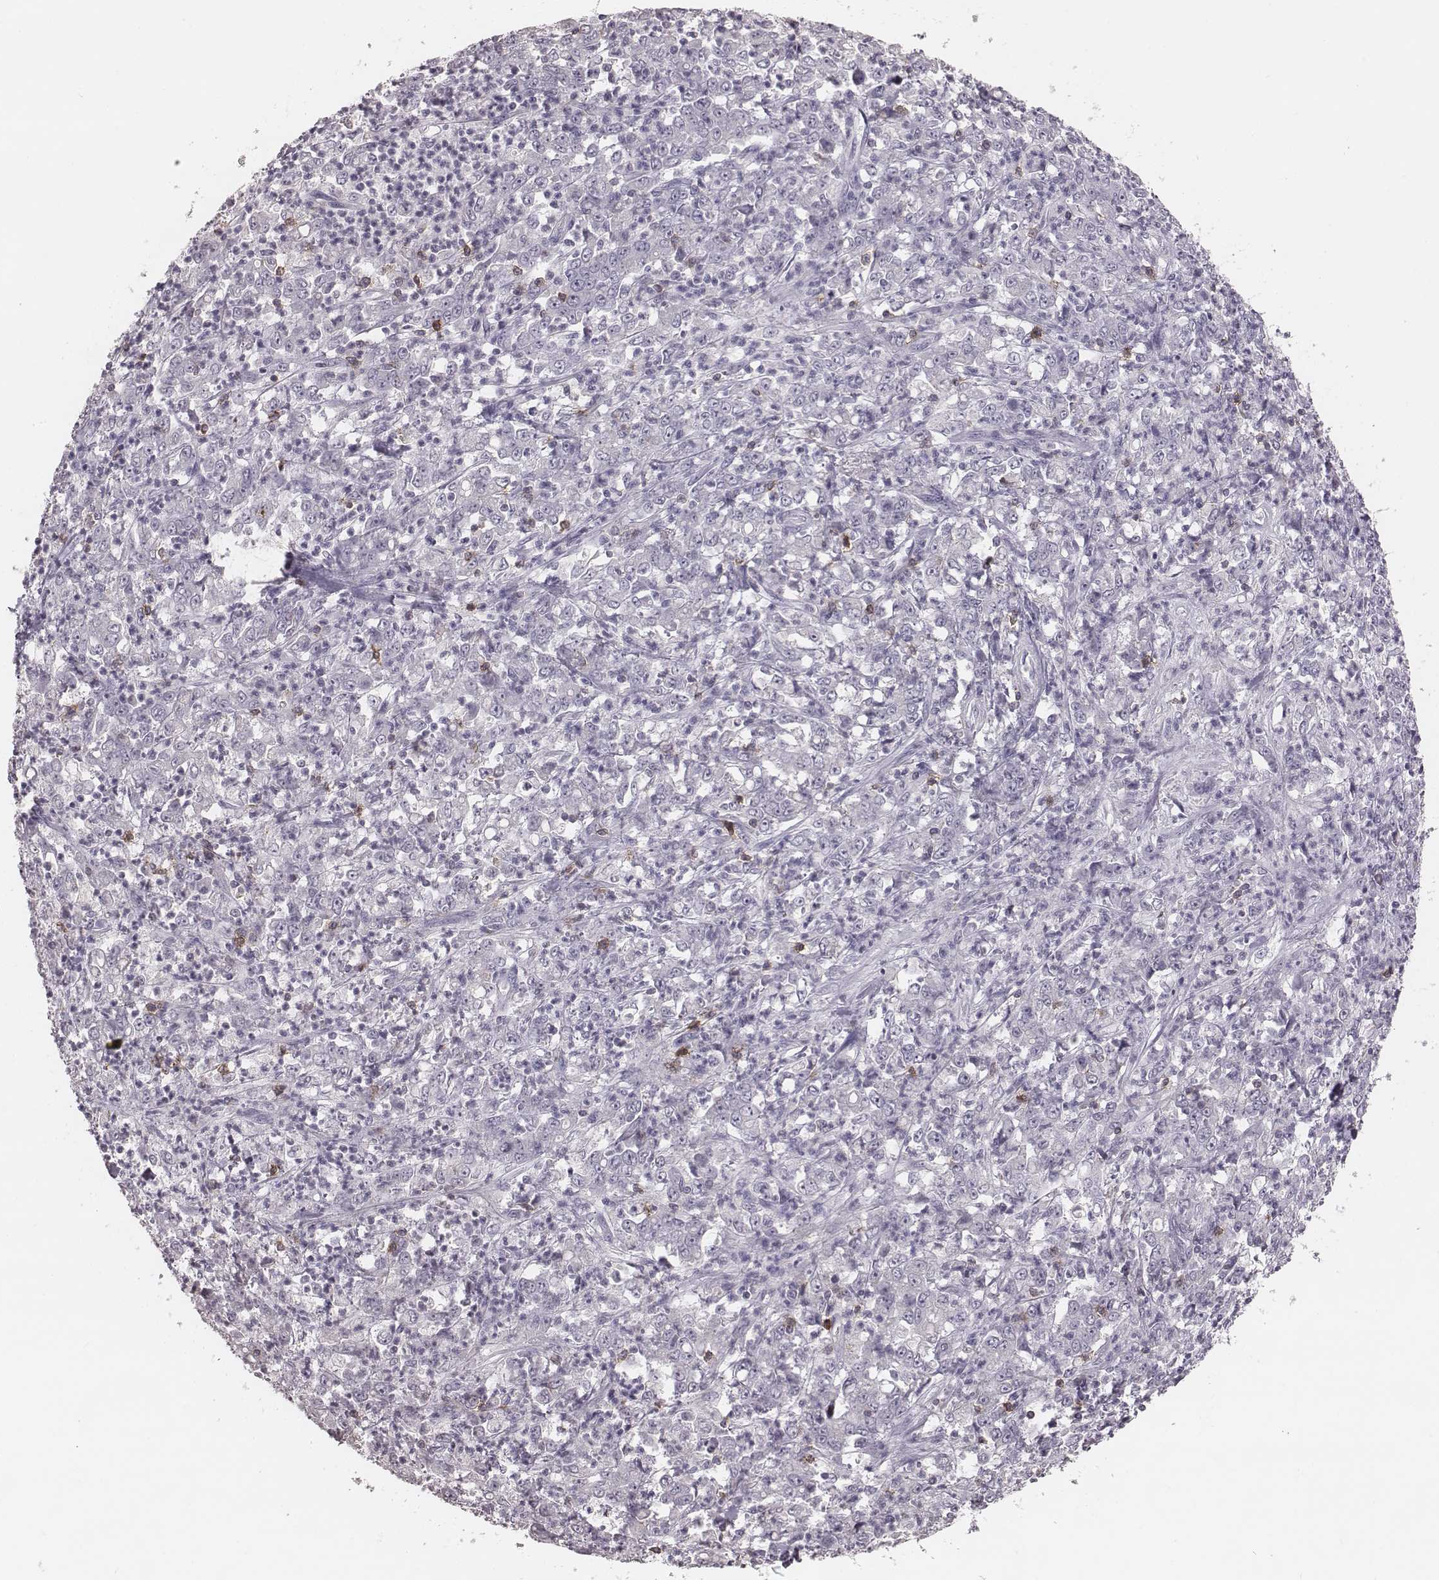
{"staining": {"intensity": "negative", "quantity": "none", "location": "none"}, "tissue": "stomach cancer", "cell_type": "Tumor cells", "image_type": "cancer", "snomed": [{"axis": "morphology", "description": "Adenocarcinoma, NOS"}, {"axis": "topography", "description": "Stomach, lower"}], "caption": "The immunohistochemistry (IHC) micrograph has no significant positivity in tumor cells of adenocarcinoma (stomach) tissue.", "gene": "PDCD1", "patient": {"sex": "female", "age": 71}}